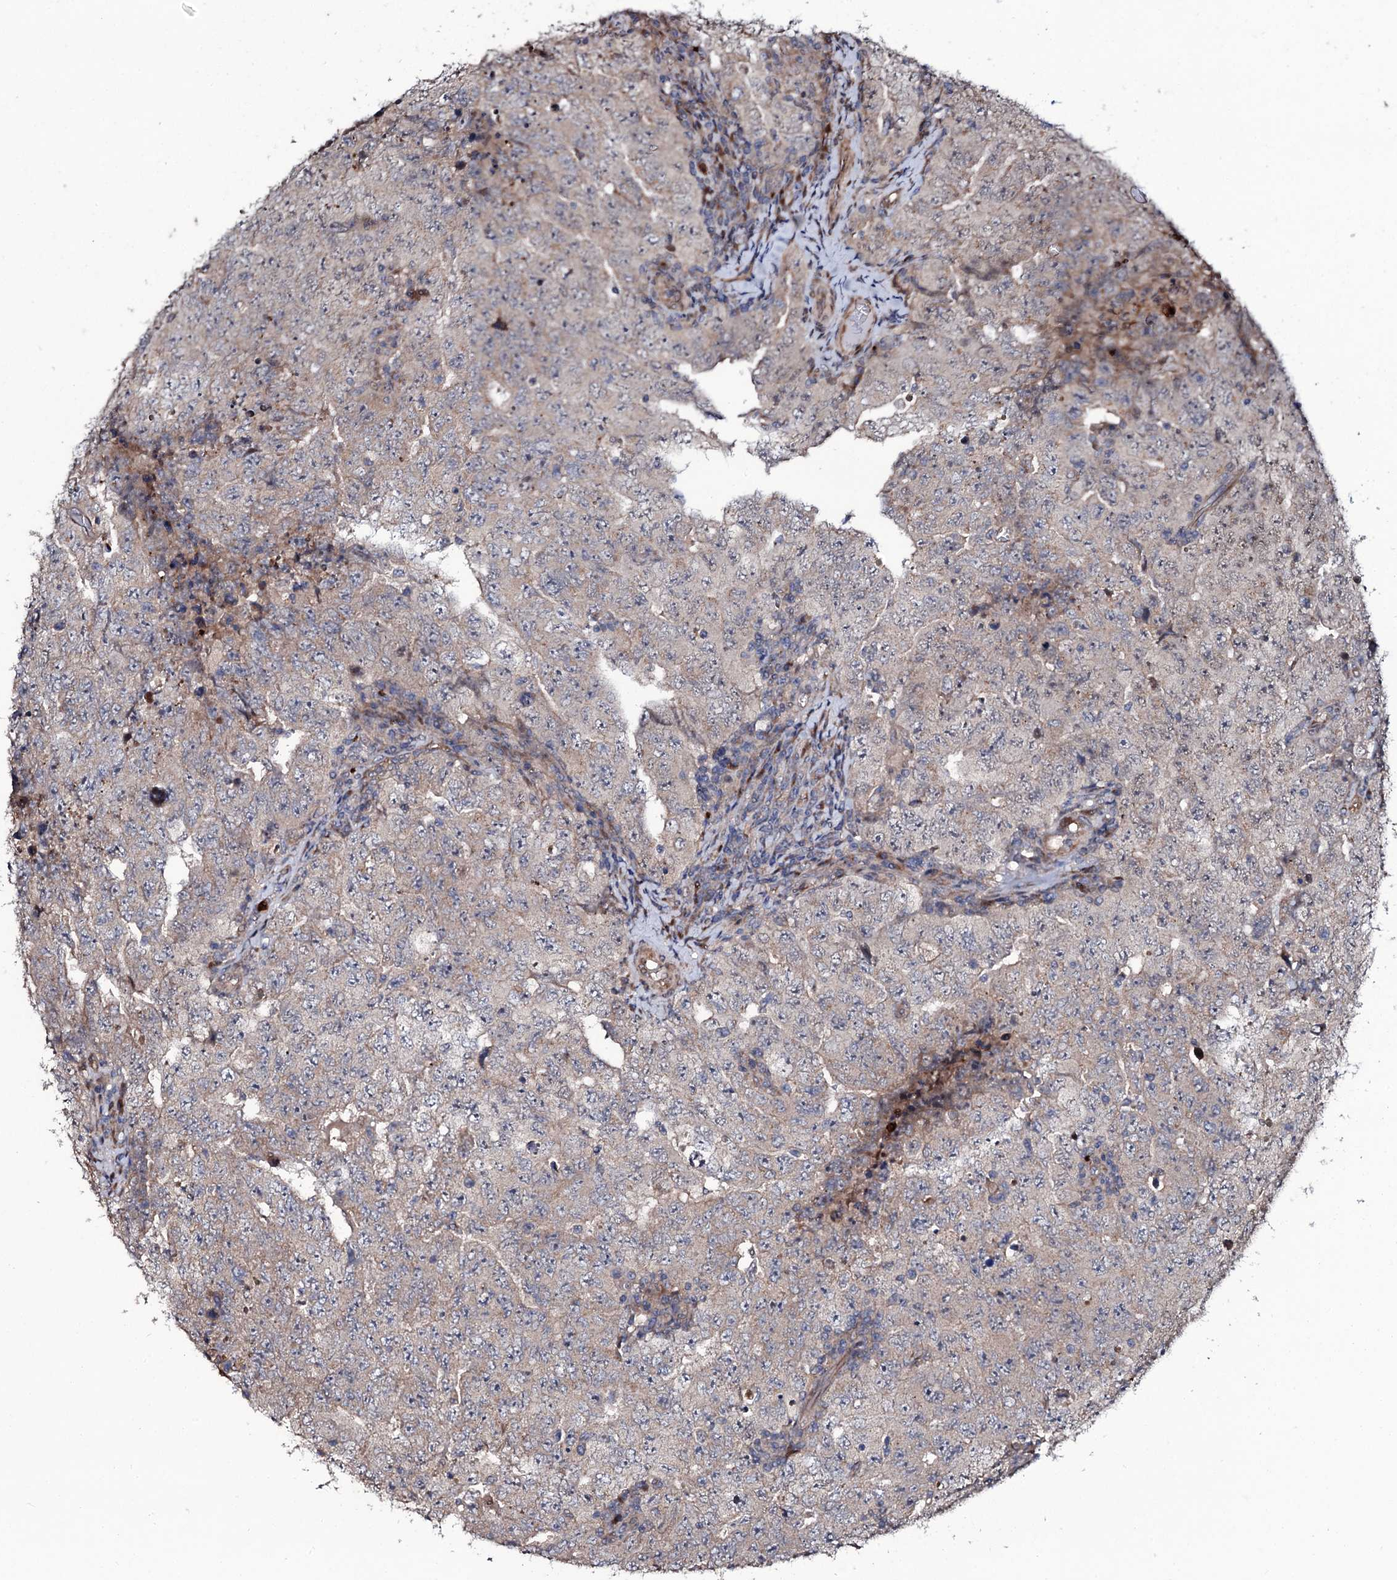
{"staining": {"intensity": "negative", "quantity": "none", "location": "none"}, "tissue": "testis cancer", "cell_type": "Tumor cells", "image_type": "cancer", "snomed": [{"axis": "morphology", "description": "Carcinoma, Embryonal, NOS"}, {"axis": "topography", "description": "Testis"}], "caption": "Immunohistochemistry of human testis embryonal carcinoma demonstrates no staining in tumor cells.", "gene": "COG6", "patient": {"sex": "male", "age": 26}}